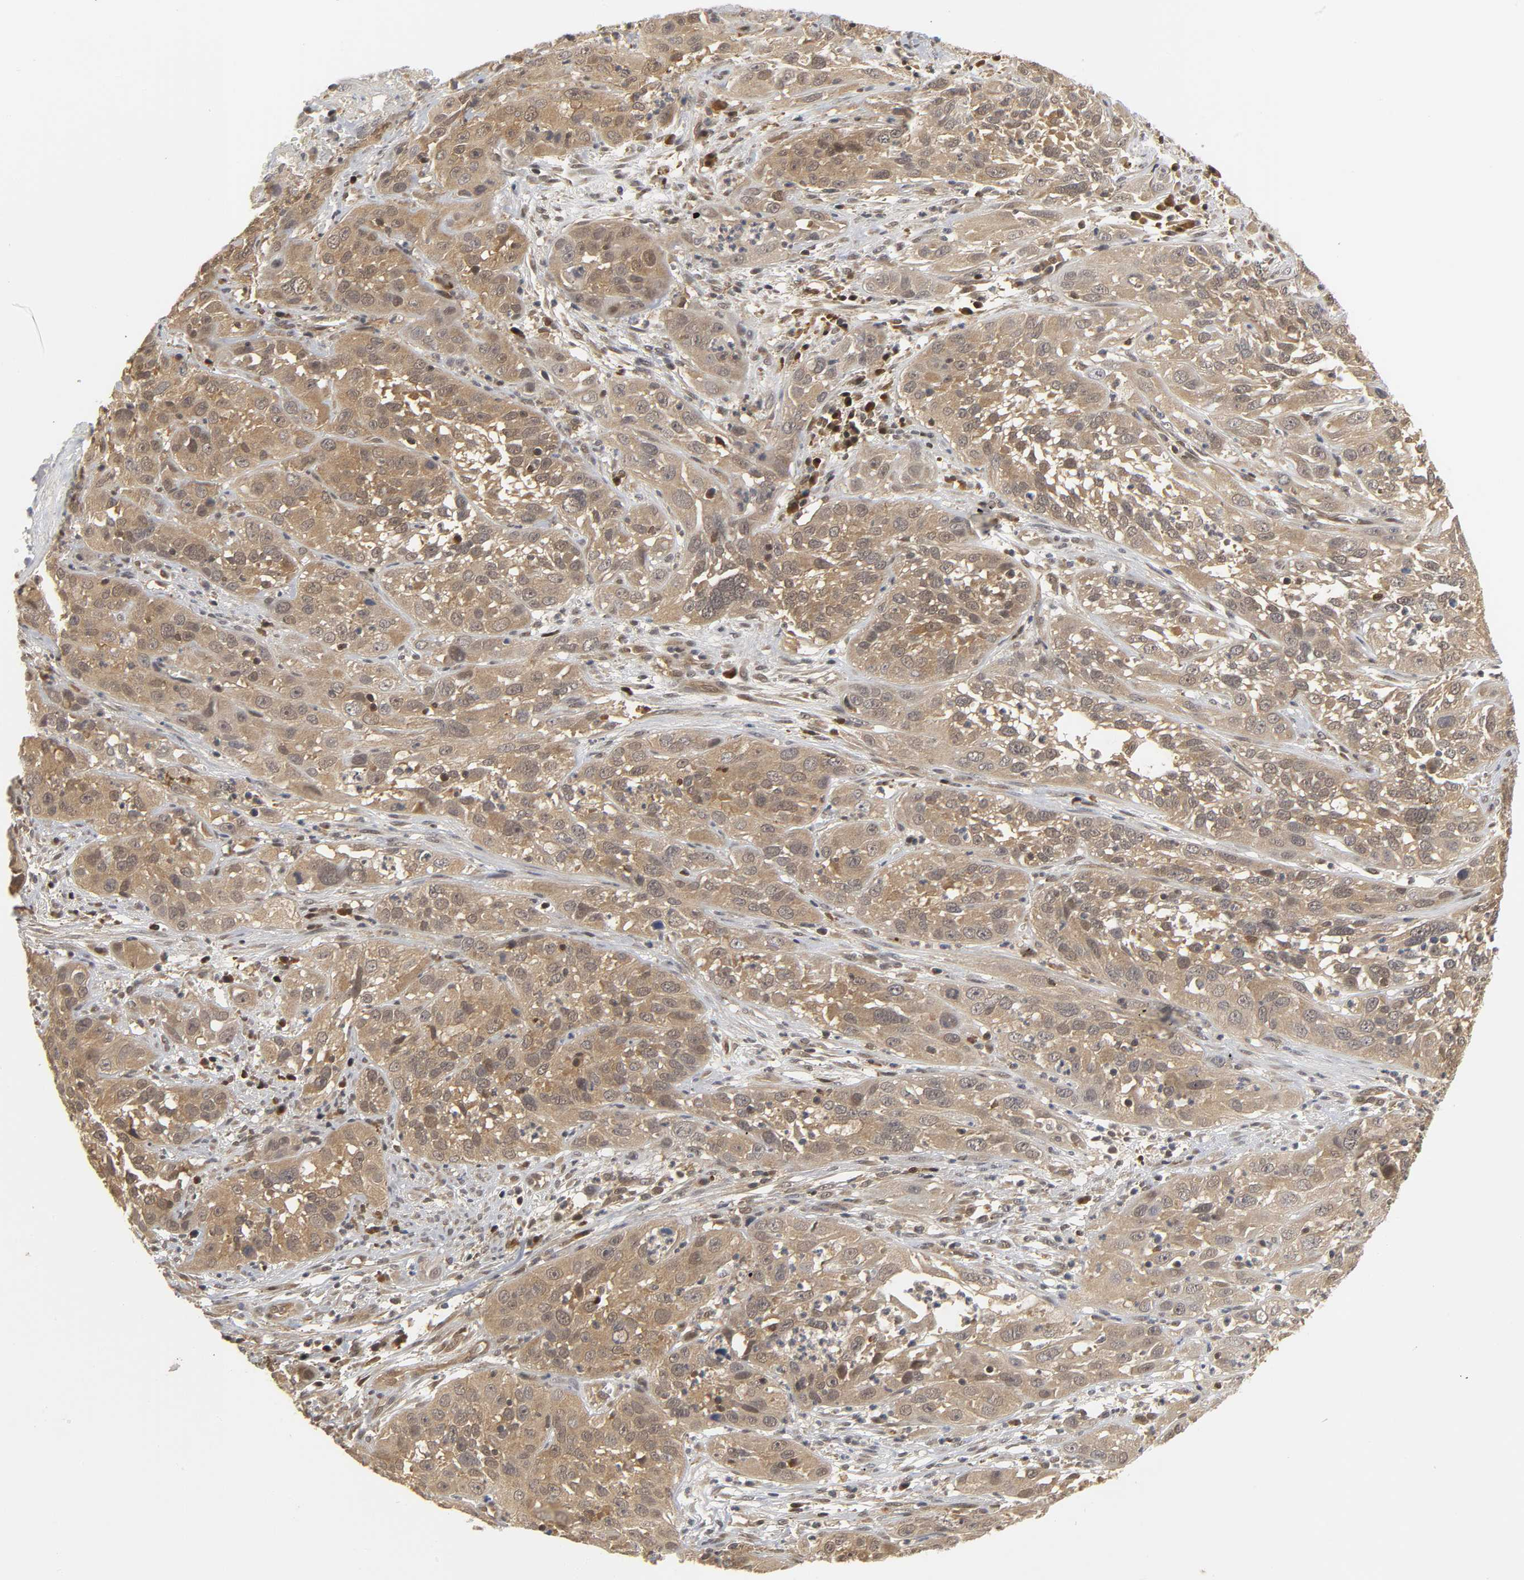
{"staining": {"intensity": "moderate", "quantity": ">75%", "location": "cytoplasmic/membranous"}, "tissue": "cervical cancer", "cell_type": "Tumor cells", "image_type": "cancer", "snomed": [{"axis": "morphology", "description": "Squamous cell carcinoma, NOS"}, {"axis": "topography", "description": "Cervix"}], "caption": "This photomicrograph shows immunohistochemistry (IHC) staining of cervical cancer (squamous cell carcinoma), with medium moderate cytoplasmic/membranous positivity in approximately >75% of tumor cells.", "gene": "PARK7", "patient": {"sex": "female", "age": 32}}